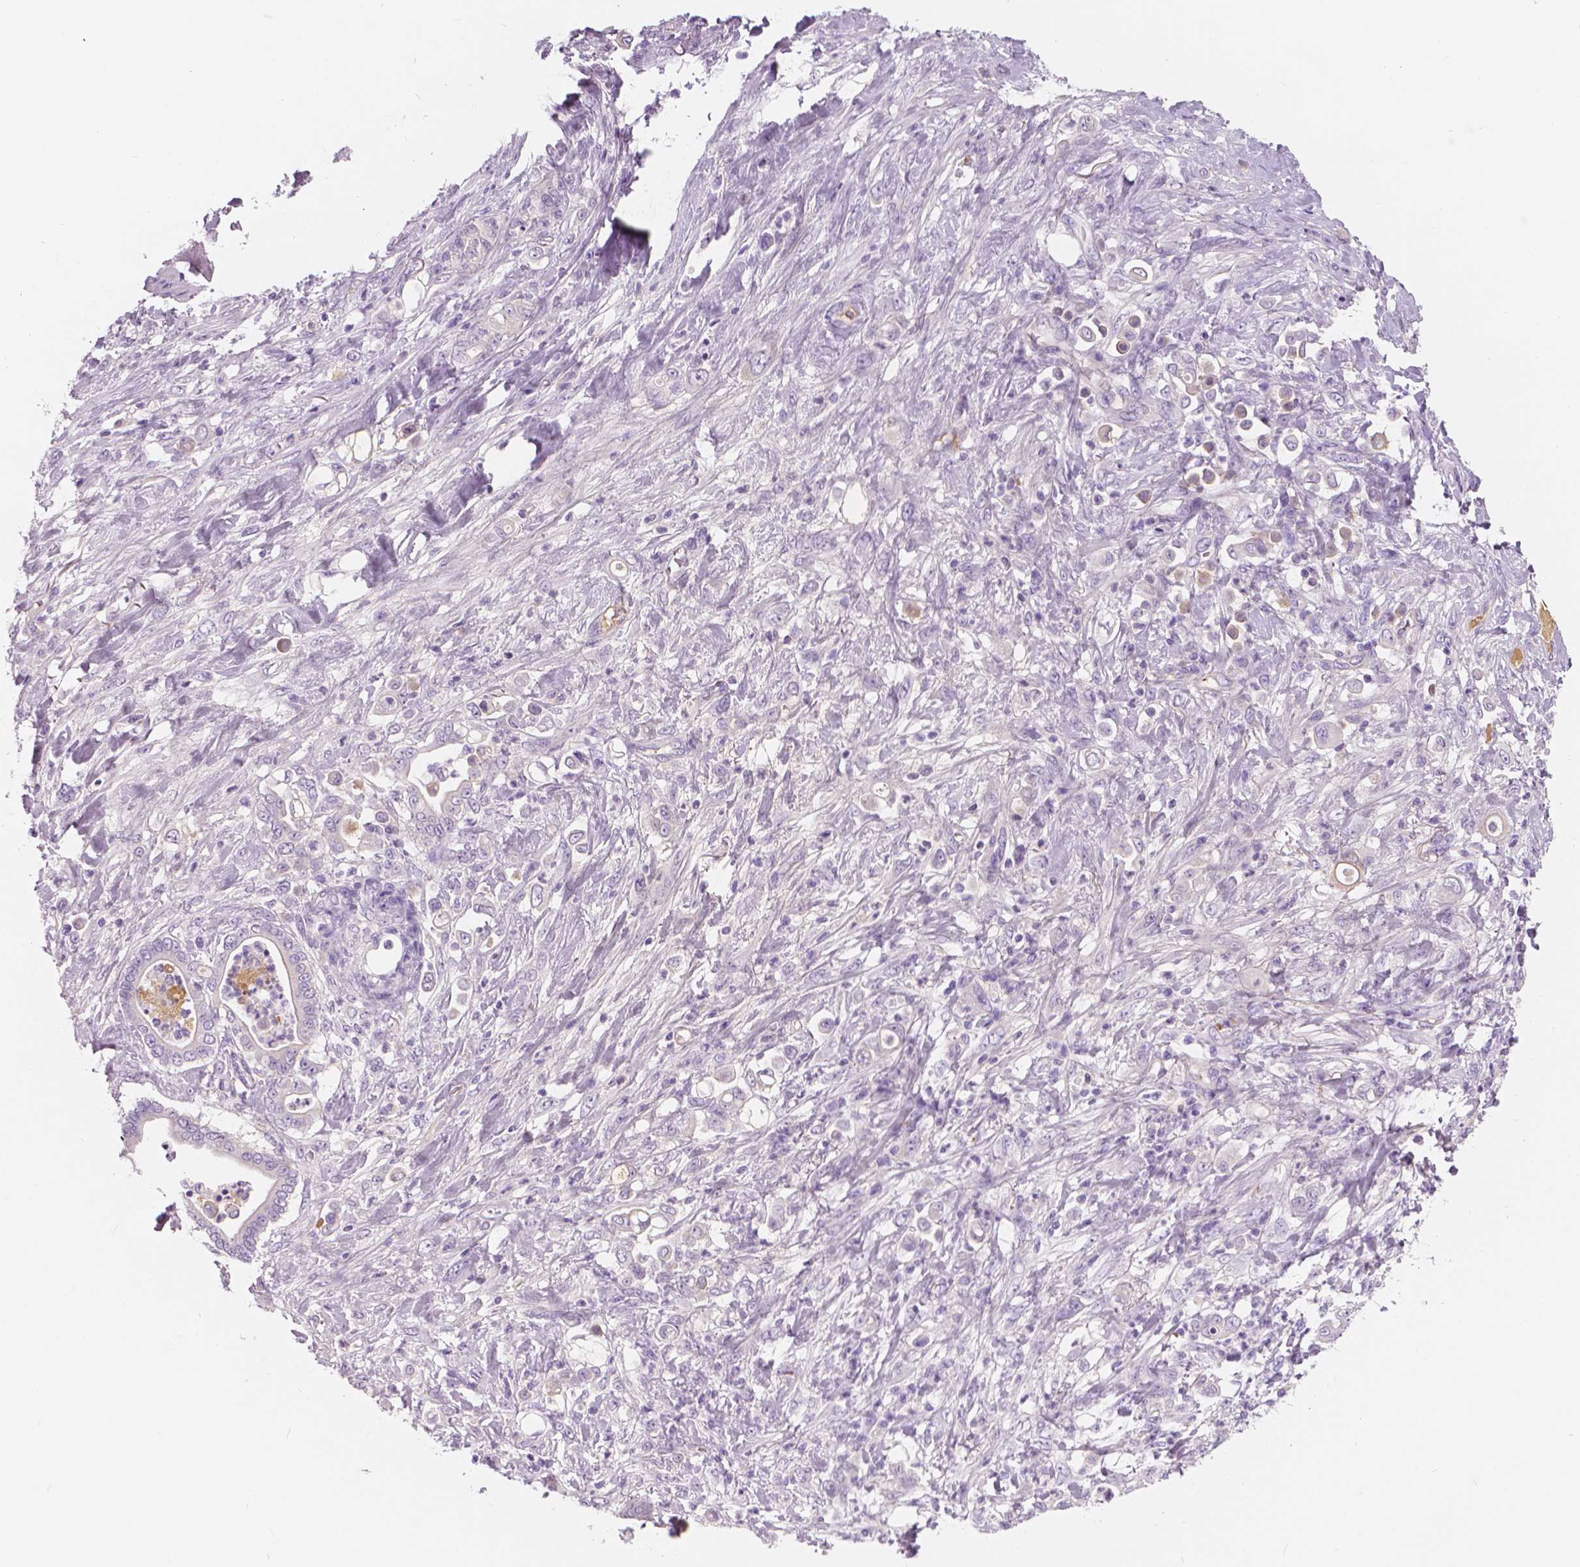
{"staining": {"intensity": "negative", "quantity": "none", "location": "none"}, "tissue": "stomach cancer", "cell_type": "Tumor cells", "image_type": "cancer", "snomed": [{"axis": "morphology", "description": "Adenocarcinoma, NOS"}, {"axis": "topography", "description": "Stomach"}], "caption": "Immunohistochemistry histopathology image of neoplastic tissue: stomach cancer (adenocarcinoma) stained with DAB (3,3'-diaminobenzidine) reveals no significant protein expression in tumor cells.", "gene": "APOA4", "patient": {"sex": "female", "age": 79}}